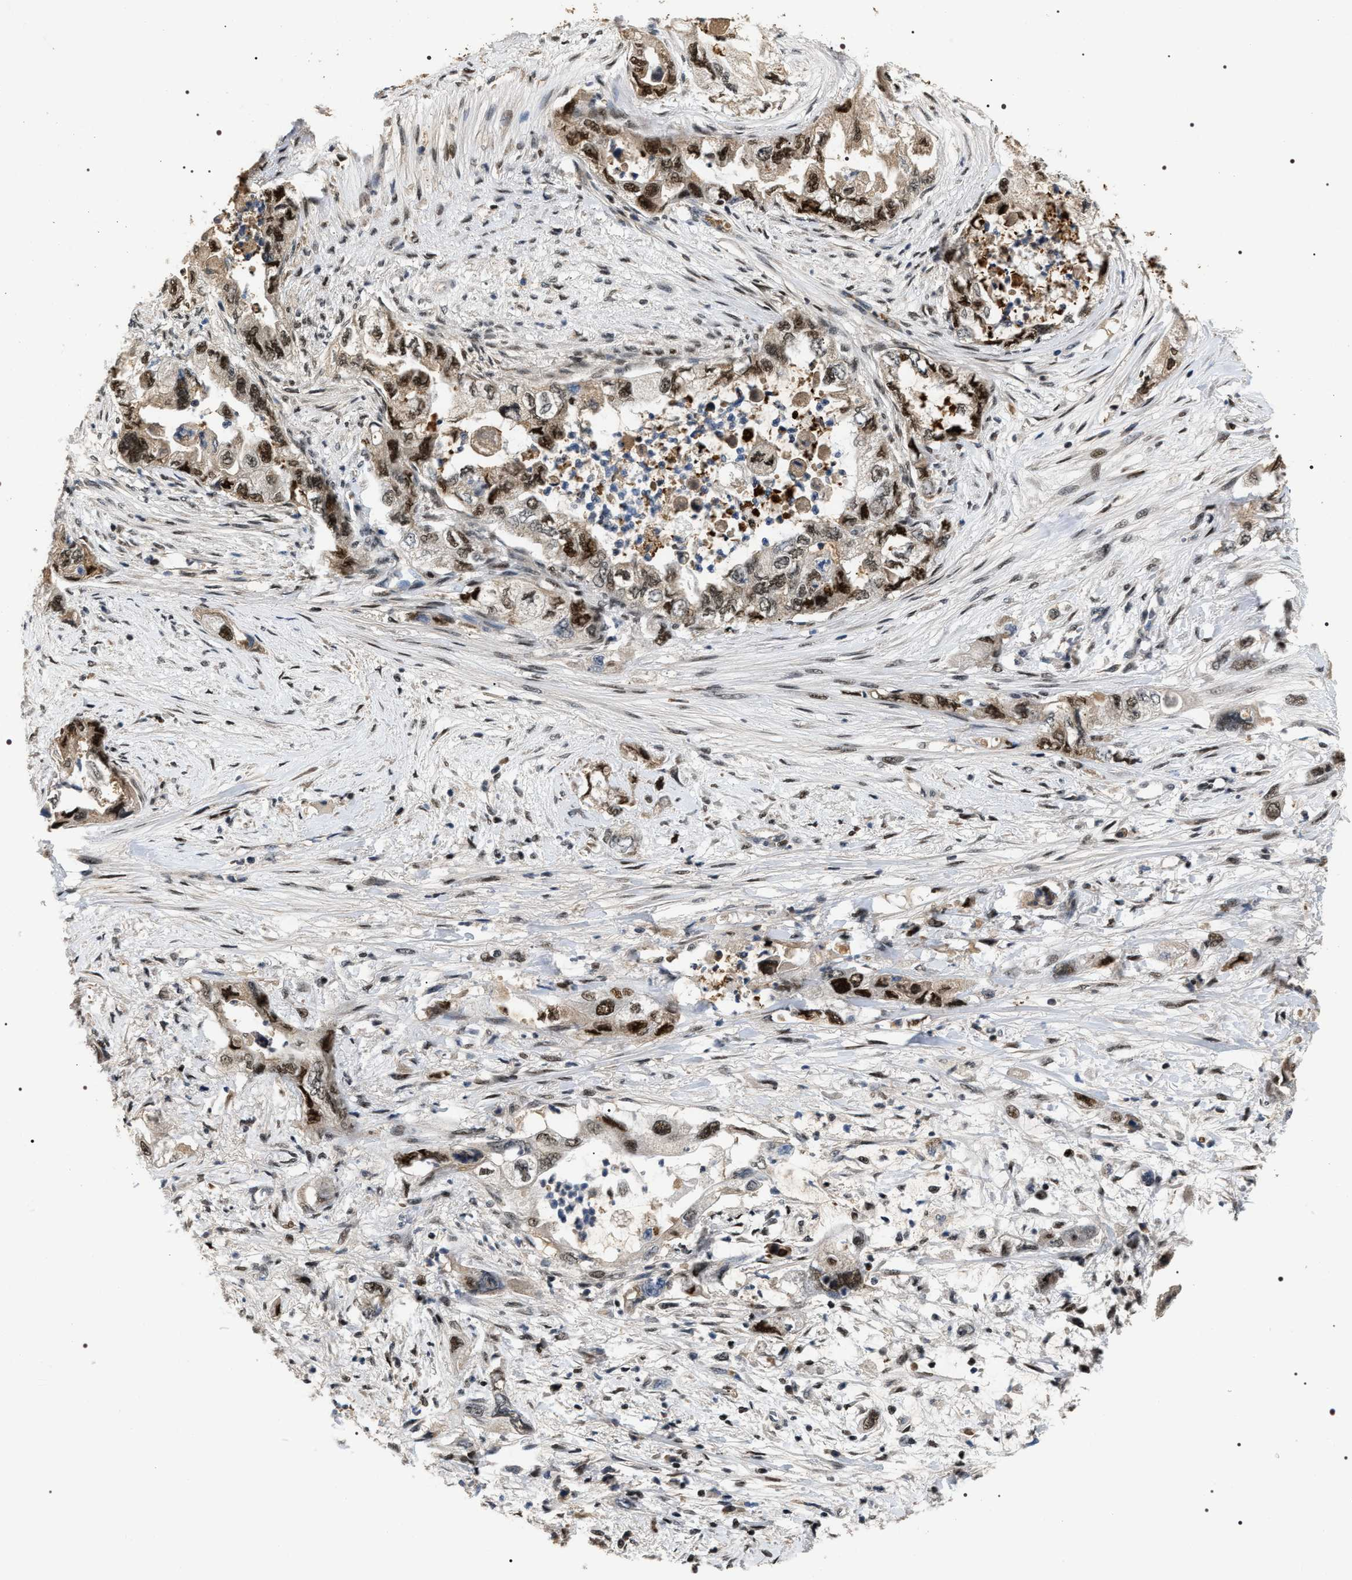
{"staining": {"intensity": "moderate", "quantity": ">75%", "location": "cytoplasmic/membranous,nuclear"}, "tissue": "pancreatic cancer", "cell_type": "Tumor cells", "image_type": "cancer", "snomed": [{"axis": "morphology", "description": "Adenocarcinoma, NOS"}, {"axis": "topography", "description": "Pancreas"}], "caption": "An immunohistochemistry (IHC) photomicrograph of tumor tissue is shown. Protein staining in brown shows moderate cytoplasmic/membranous and nuclear positivity in pancreatic adenocarcinoma within tumor cells.", "gene": "C7orf25", "patient": {"sex": "female", "age": 73}}